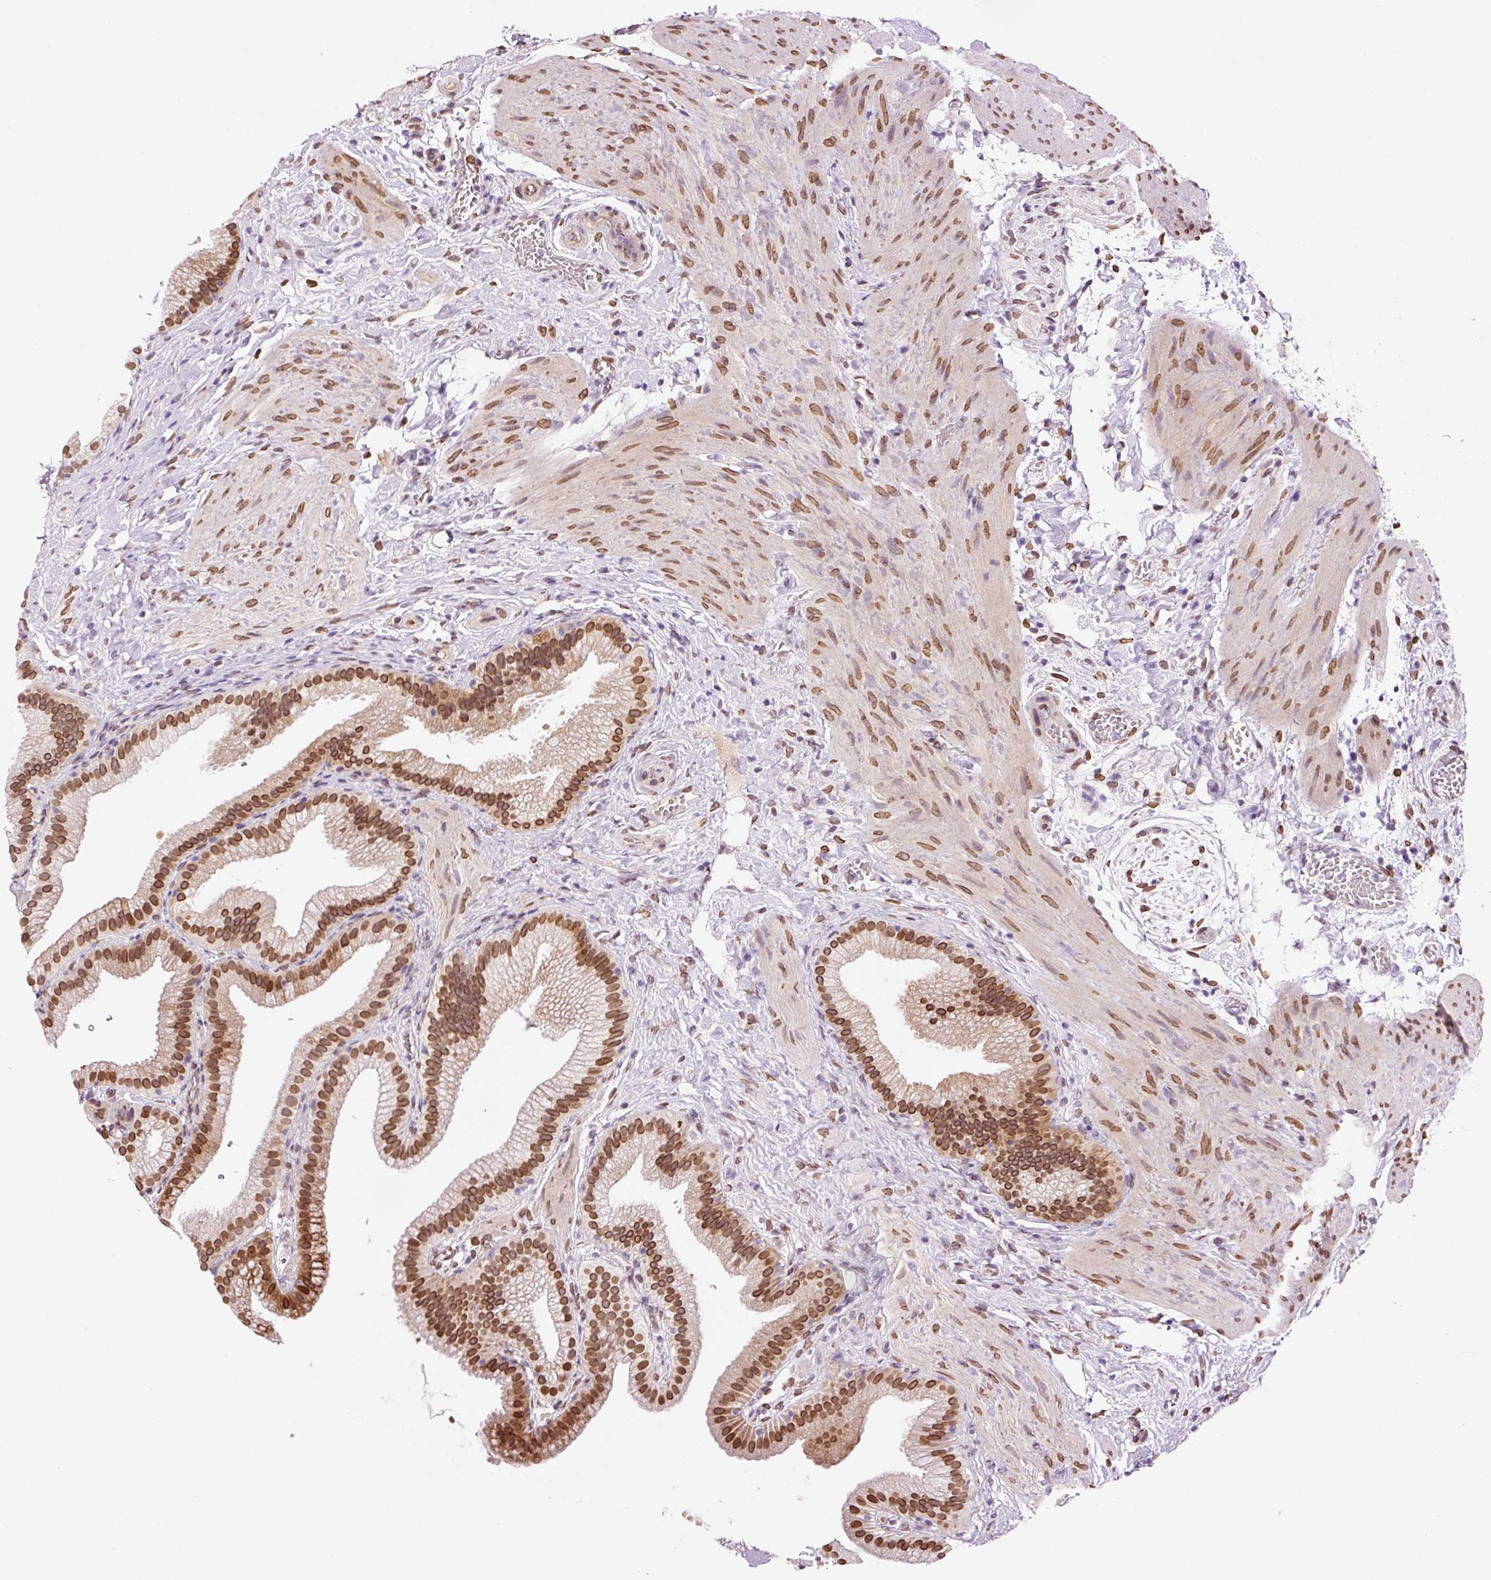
{"staining": {"intensity": "strong", "quantity": ">75%", "location": "cytoplasmic/membranous,nuclear"}, "tissue": "gallbladder", "cell_type": "Glandular cells", "image_type": "normal", "snomed": [{"axis": "morphology", "description": "Normal tissue, NOS"}, {"axis": "topography", "description": "Gallbladder"}], "caption": "A brown stain labels strong cytoplasmic/membranous,nuclear positivity of a protein in glandular cells of benign human gallbladder.", "gene": "ZNF224", "patient": {"sex": "female", "age": 63}}